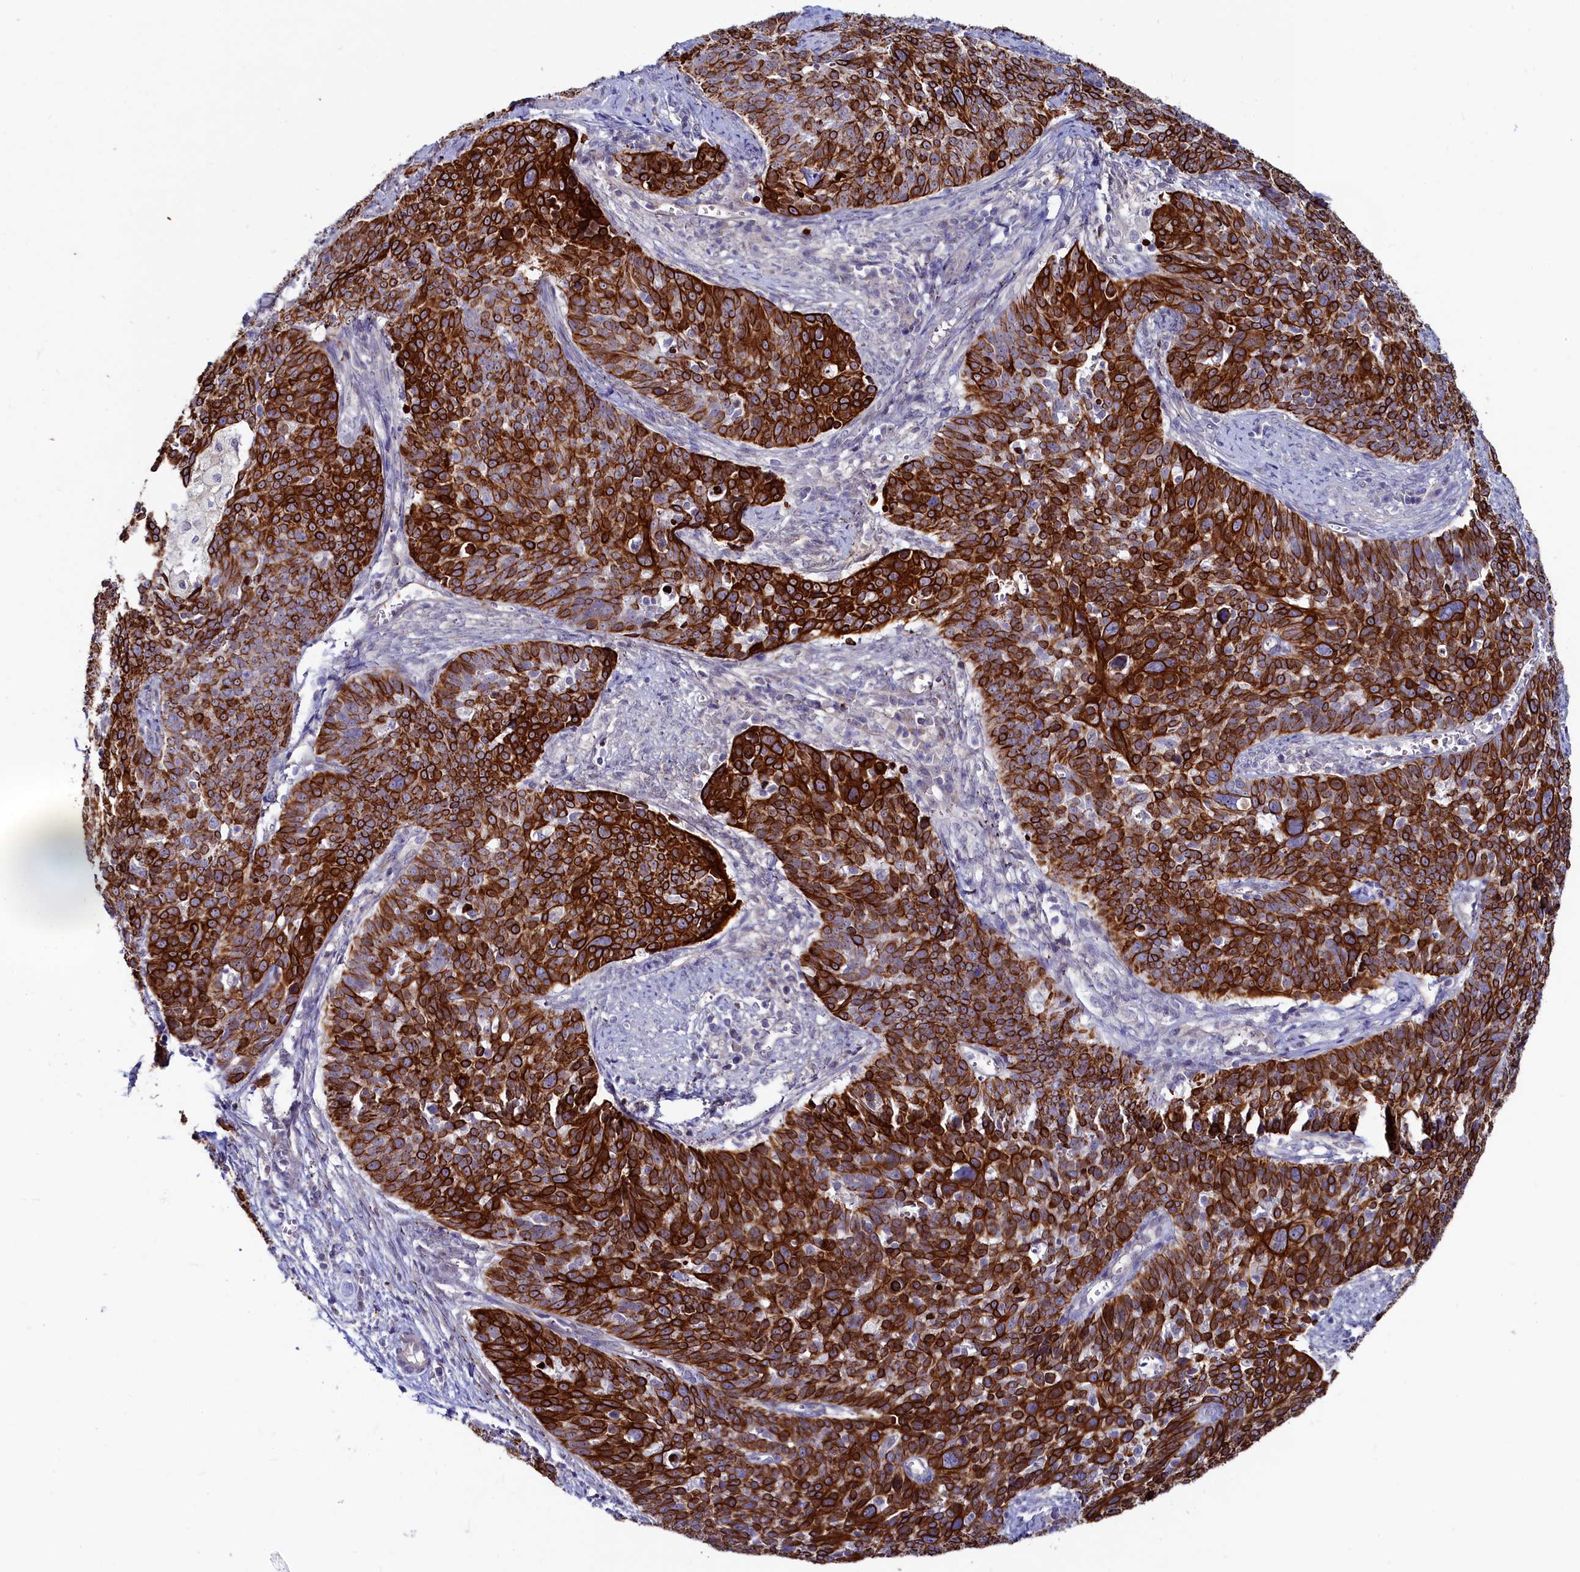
{"staining": {"intensity": "strong", "quantity": ">75%", "location": "cytoplasmic/membranous"}, "tissue": "cervical cancer", "cell_type": "Tumor cells", "image_type": "cancer", "snomed": [{"axis": "morphology", "description": "Squamous cell carcinoma, NOS"}, {"axis": "topography", "description": "Cervix"}], "caption": "The histopathology image exhibits immunohistochemical staining of cervical cancer (squamous cell carcinoma). There is strong cytoplasmic/membranous staining is identified in about >75% of tumor cells.", "gene": "ASTE1", "patient": {"sex": "female", "age": 39}}